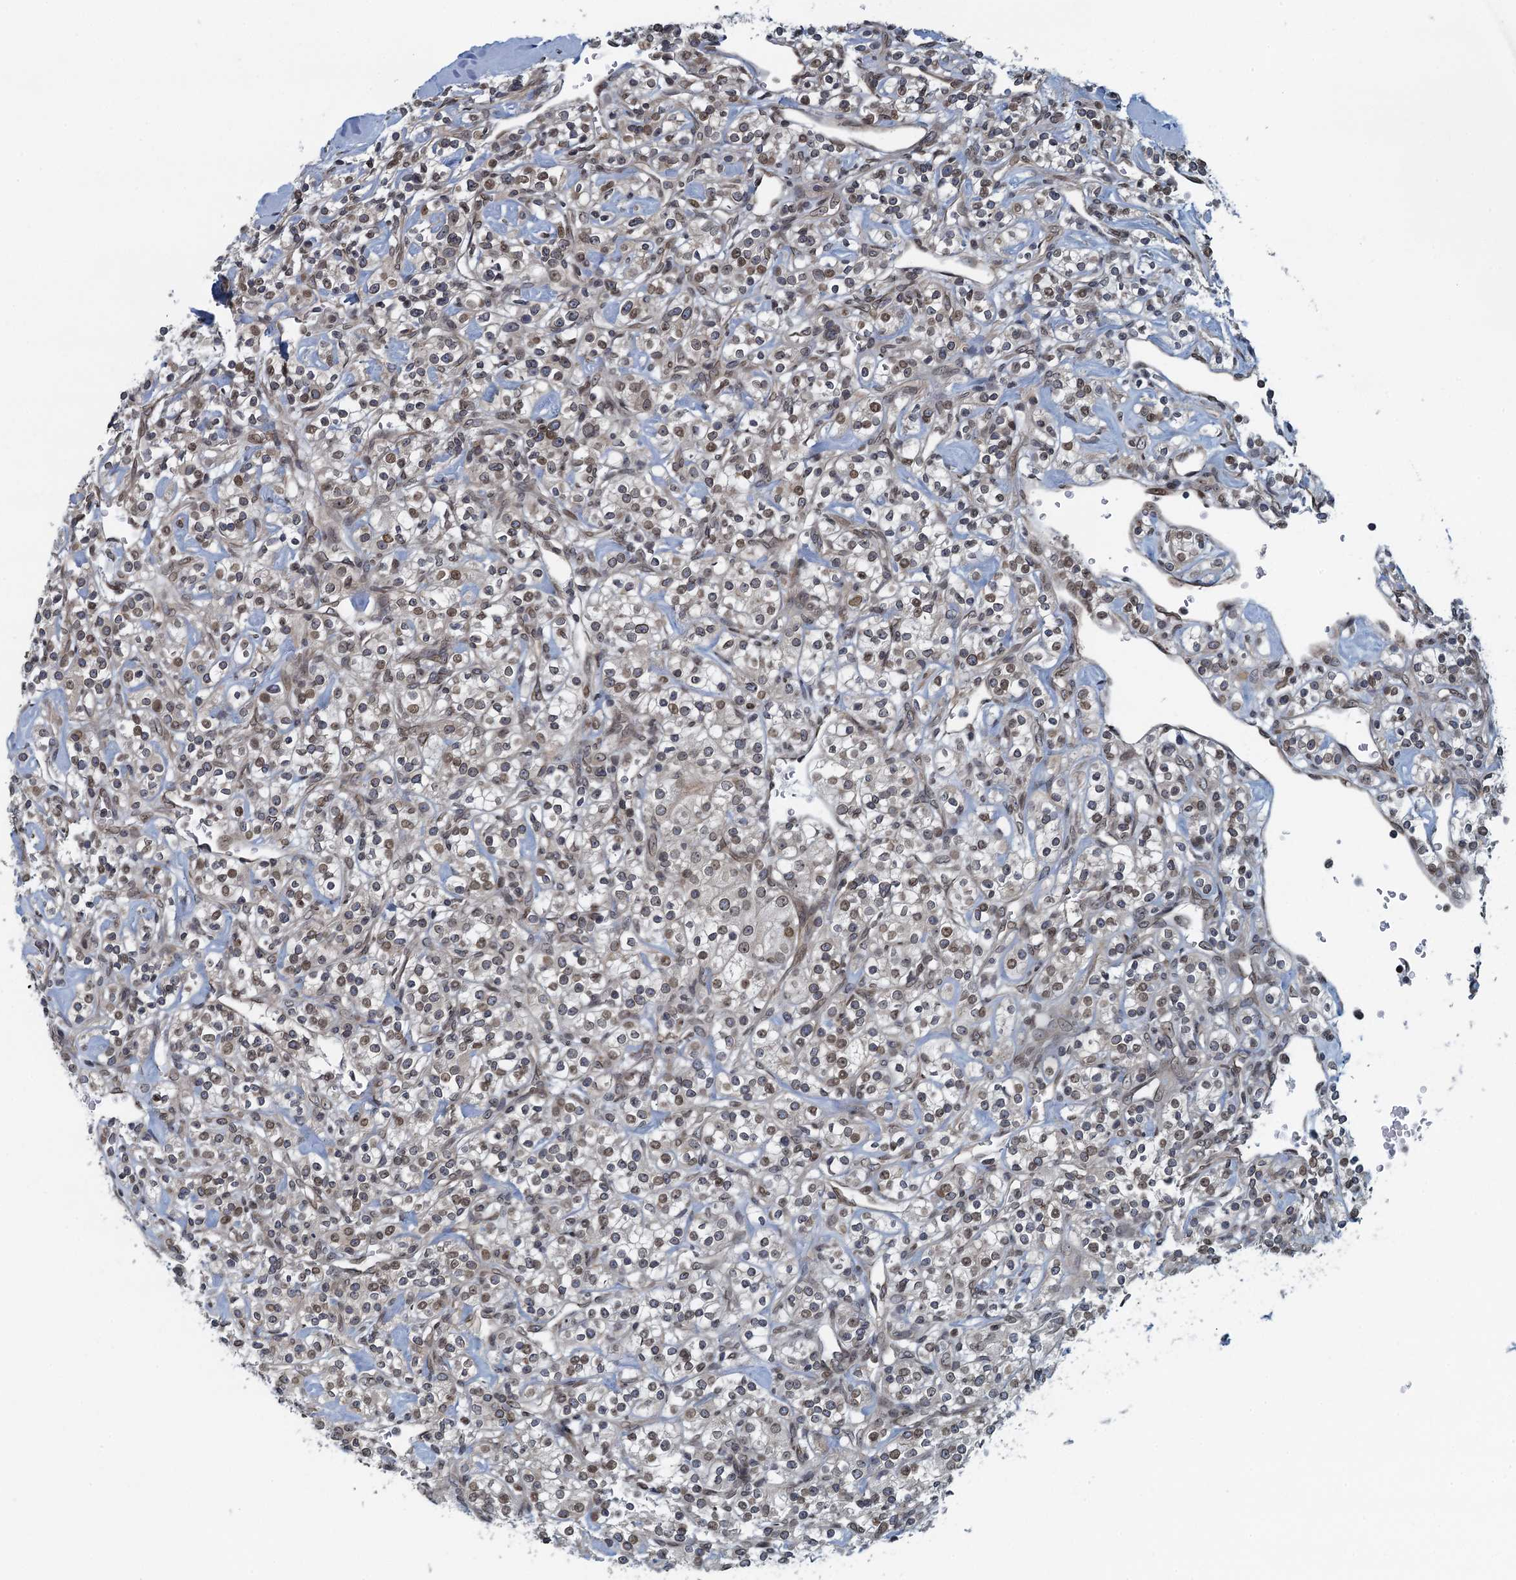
{"staining": {"intensity": "weak", "quantity": ">75%", "location": "cytoplasmic/membranous,nuclear"}, "tissue": "renal cancer", "cell_type": "Tumor cells", "image_type": "cancer", "snomed": [{"axis": "morphology", "description": "Adenocarcinoma, NOS"}, {"axis": "topography", "description": "Kidney"}], "caption": "Brown immunohistochemical staining in human adenocarcinoma (renal) exhibits weak cytoplasmic/membranous and nuclear expression in about >75% of tumor cells. Immunohistochemistry stains the protein of interest in brown and the nuclei are stained blue.", "gene": "CCDC34", "patient": {"sex": "male", "age": 77}}